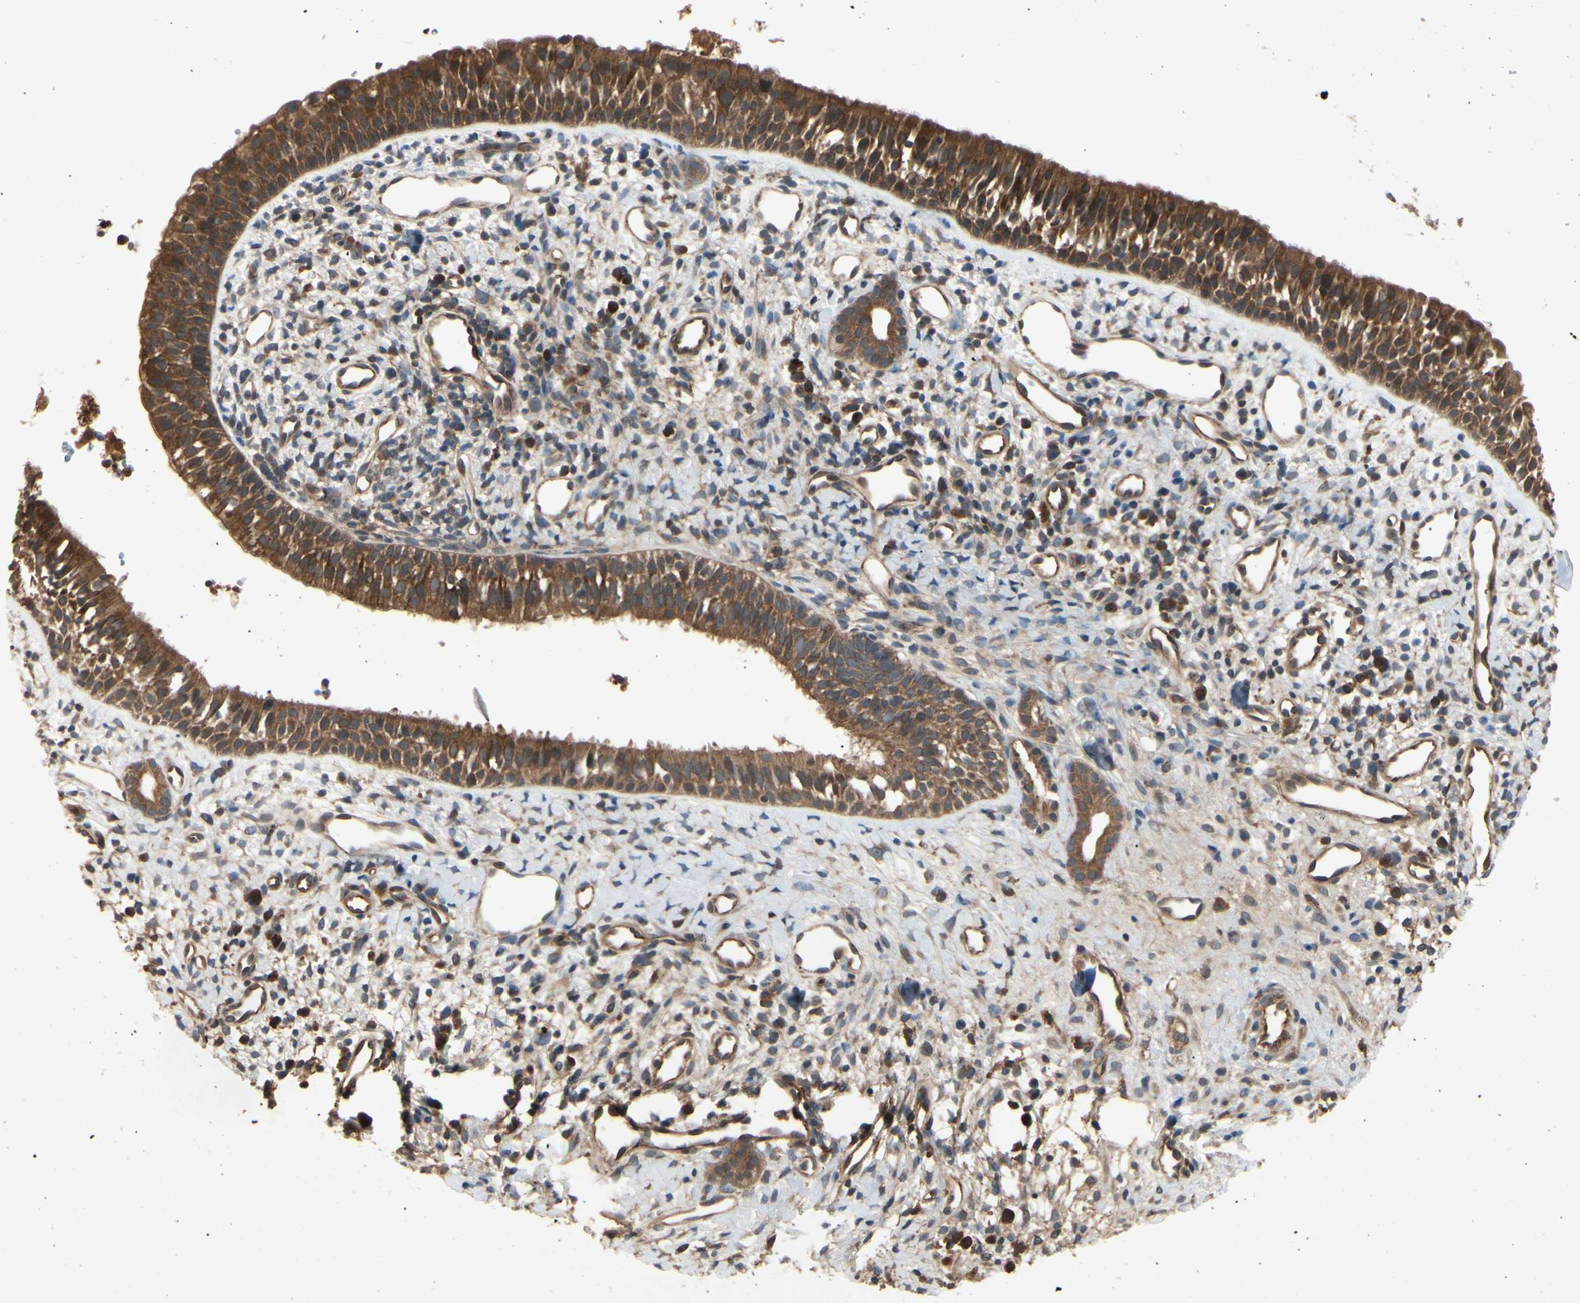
{"staining": {"intensity": "strong", "quantity": ">75%", "location": "cytoplasmic/membranous"}, "tissue": "nasopharynx", "cell_type": "Respiratory epithelial cells", "image_type": "normal", "snomed": [{"axis": "morphology", "description": "Normal tissue, NOS"}, {"axis": "topography", "description": "Nasopharynx"}], "caption": "Strong cytoplasmic/membranous staining is seen in about >75% of respiratory epithelial cells in normal nasopharynx. The staining was performed using DAB (3,3'-diaminobenzidine), with brown indicating positive protein expression. Nuclei are stained blue with hematoxylin.", "gene": "RNF14", "patient": {"sex": "male", "age": 22}}